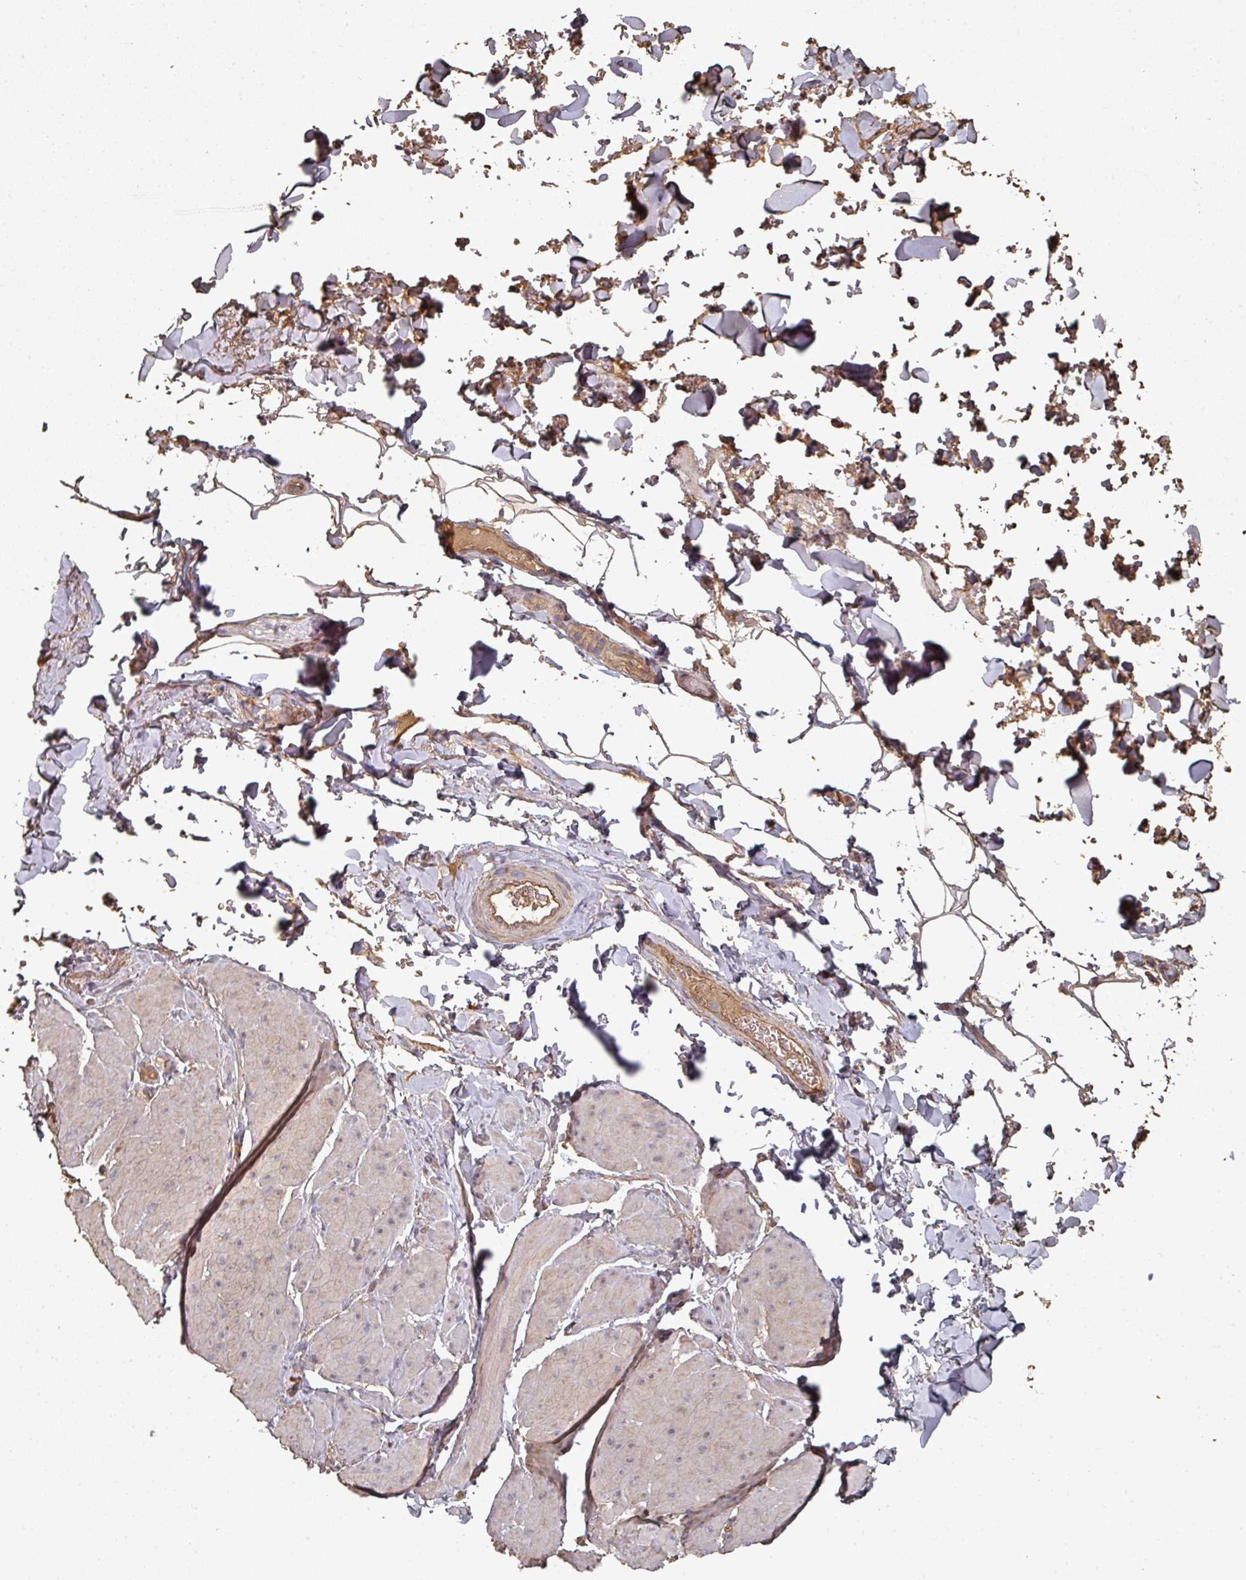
{"staining": {"intensity": "weak", "quantity": "25%-75%", "location": "cytoplasmic/membranous"}, "tissue": "adipose tissue", "cell_type": "Adipocytes", "image_type": "normal", "snomed": [{"axis": "morphology", "description": "Normal tissue, NOS"}, {"axis": "topography", "description": "Rectum"}, {"axis": "topography", "description": "Peripheral nerve tissue"}], "caption": "Protein staining of normal adipose tissue demonstrates weak cytoplasmic/membranous expression in about 25%-75% of adipocytes.", "gene": "EDEM2", "patient": {"sex": "female", "age": 69}}